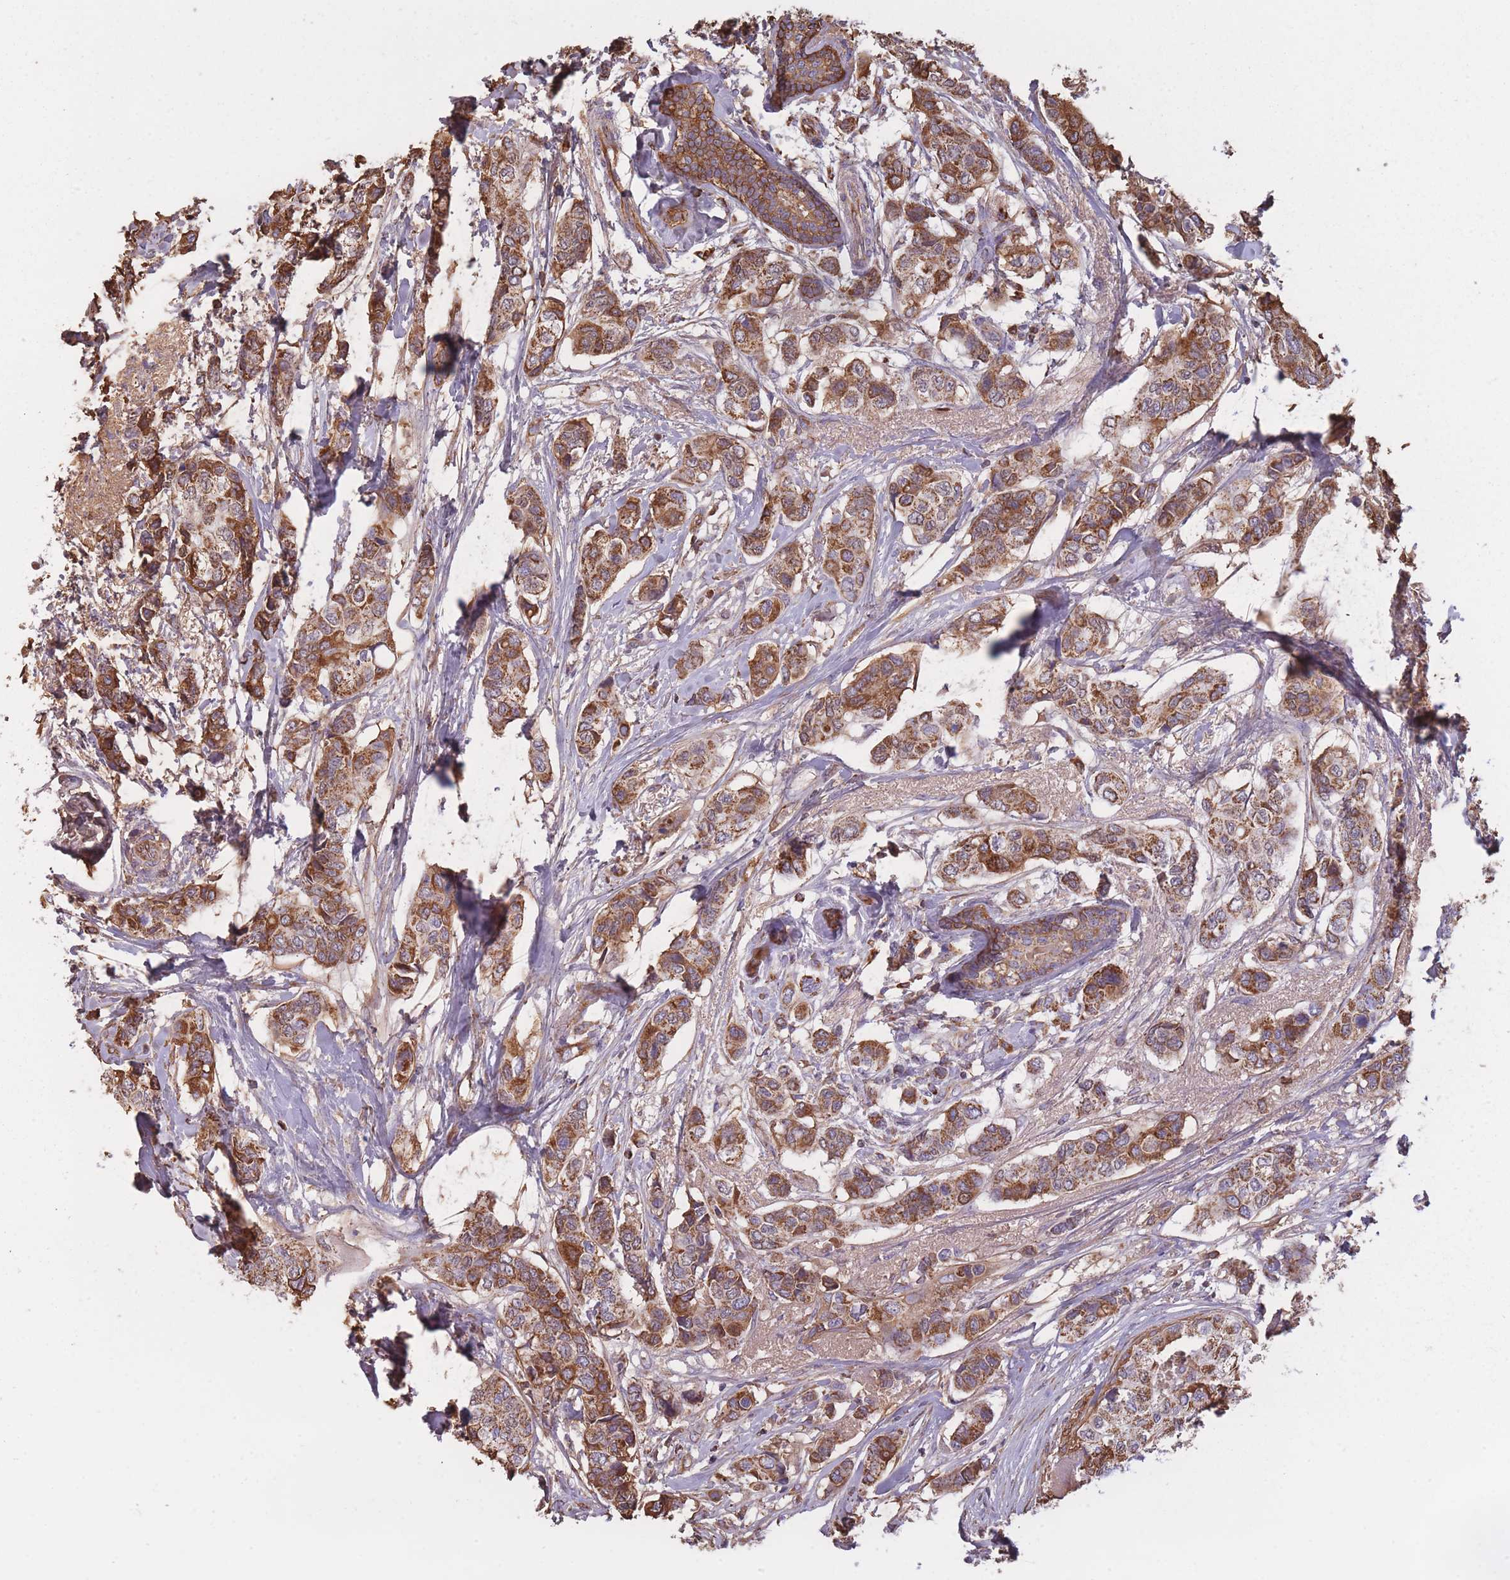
{"staining": {"intensity": "moderate", "quantity": ">75%", "location": "cytoplasmic/membranous"}, "tissue": "breast cancer", "cell_type": "Tumor cells", "image_type": "cancer", "snomed": [{"axis": "morphology", "description": "Lobular carcinoma"}, {"axis": "topography", "description": "Breast"}], "caption": "A histopathology image showing moderate cytoplasmic/membranous staining in approximately >75% of tumor cells in breast lobular carcinoma, as visualized by brown immunohistochemical staining.", "gene": "KAT2A", "patient": {"sex": "female", "age": 51}}